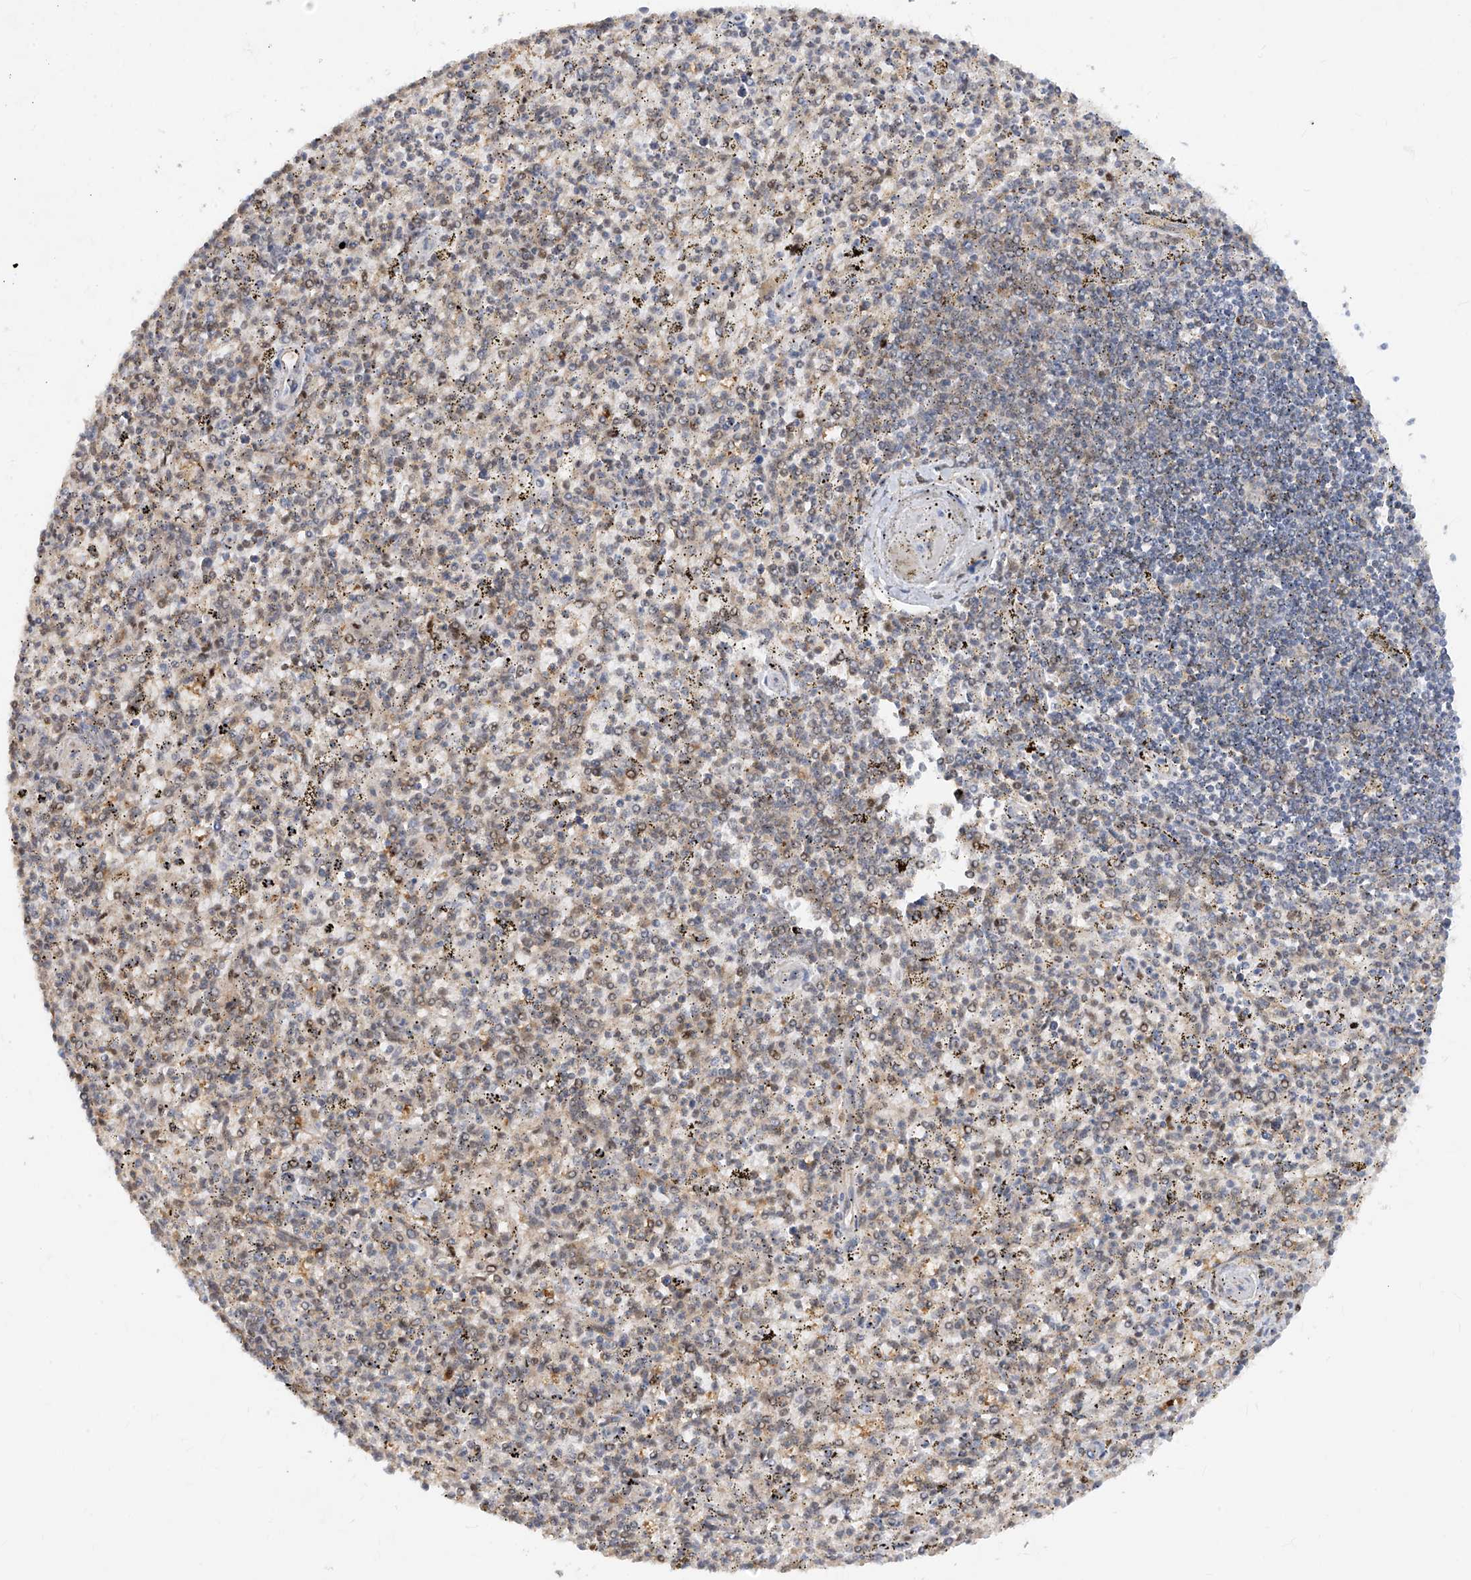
{"staining": {"intensity": "moderate", "quantity": "<25%", "location": "cytoplasmic/membranous"}, "tissue": "spleen", "cell_type": "Cells in red pulp", "image_type": "normal", "snomed": [{"axis": "morphology", "description": "Normal tissue, NOS"}, {"axis": "topography", "description": "Spleen"}], "caption": "Immunohistochemistry (IHC) of unremarkable spleen exhibits low levels of moderate cytoplasmic/membranous positivity in about <25% of cells in red pulp. The staining was performed using DAB (3,3'-diaminobenzidine), with brown indicating positive protein expression. Nuclei are stained blue with hematoxylin.", "gene": "ZNF358", "patient": {"sex": "male", "age": 72}}